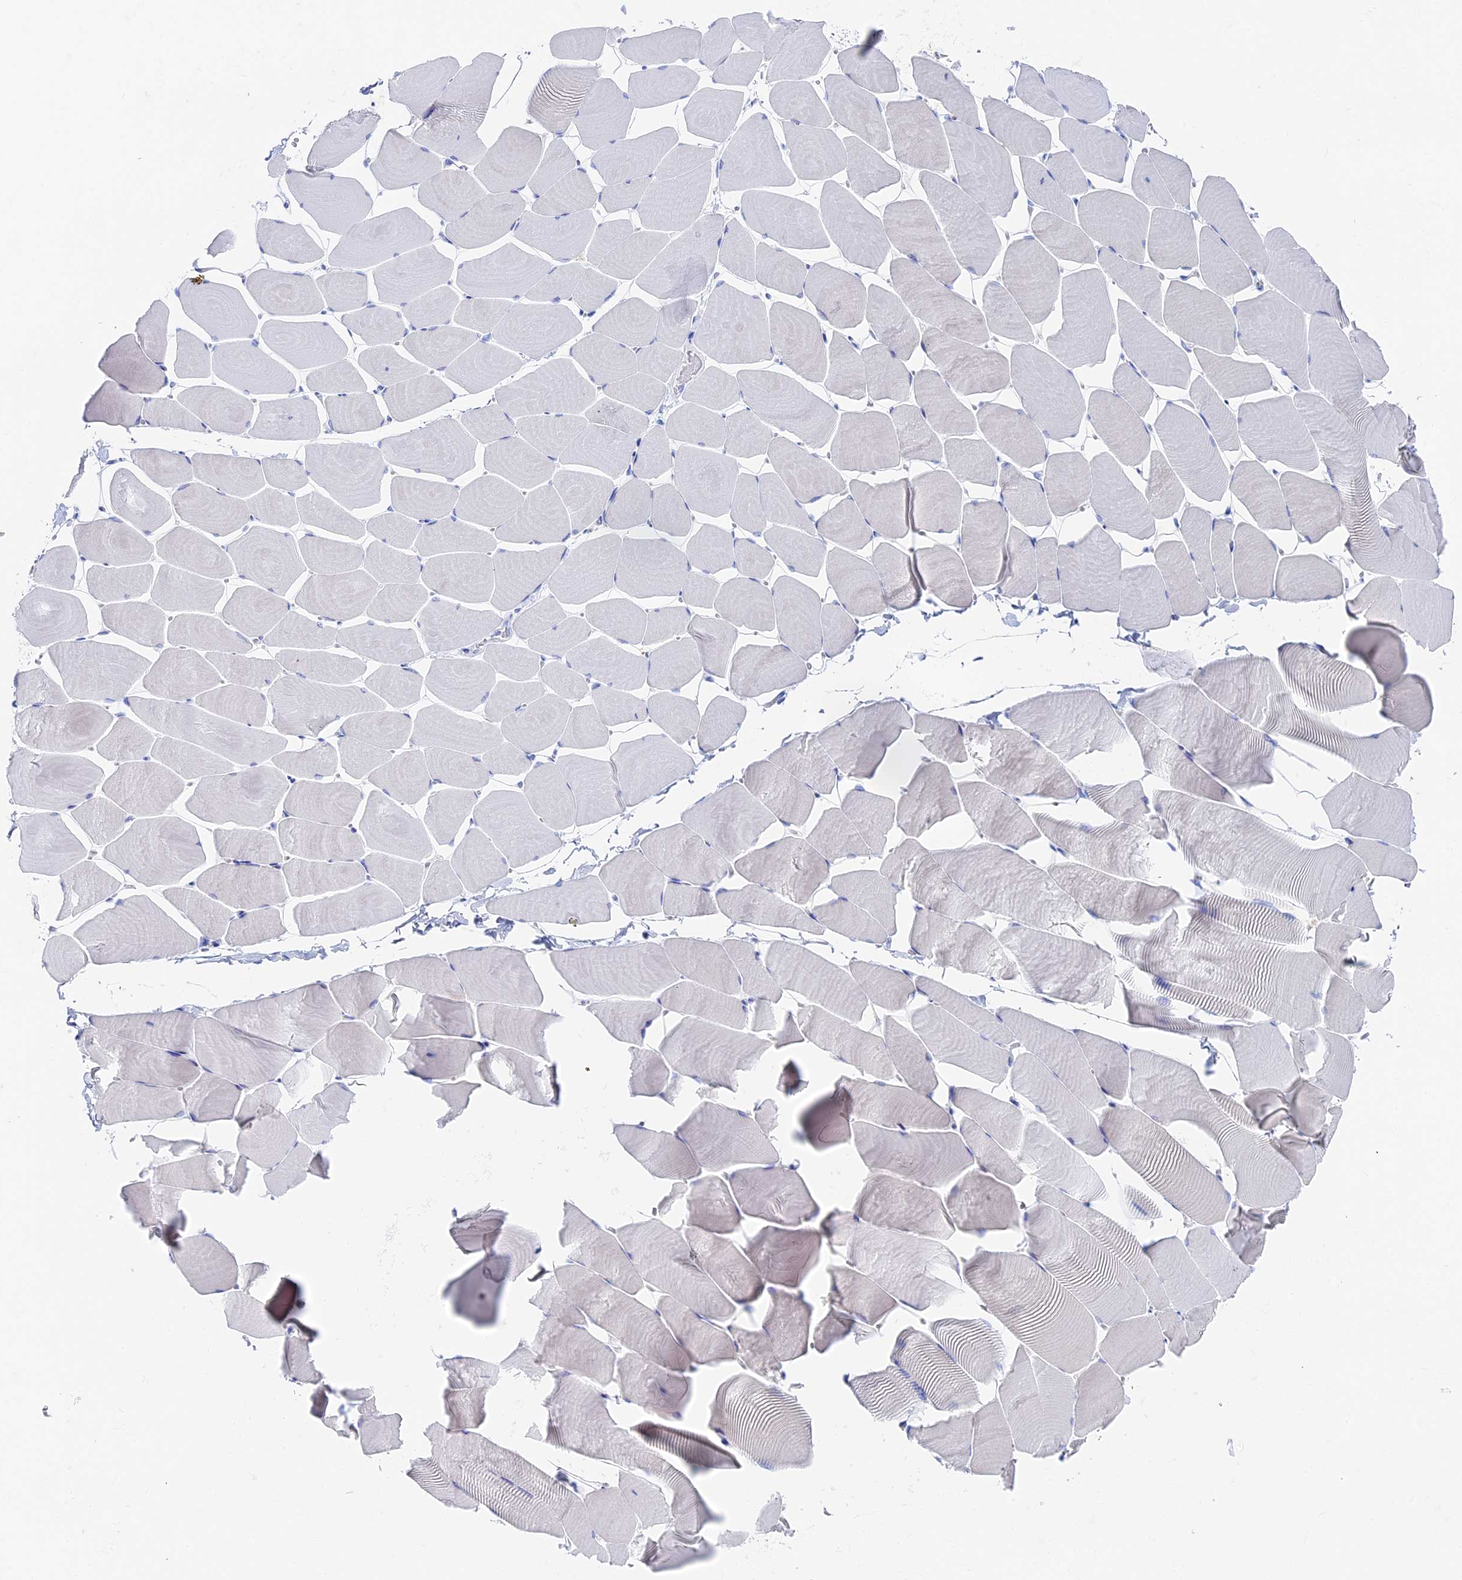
{"staining": {"intensity": "negative", "quantity": "none", "location": "none"}, "tissue": "skeletal muscle", "cell_type": "Myocytes", "image_type": "normal", "snomed": [{"axis": "morphology", "description": "Normal tissue, NOS"}, {"axis": "topography", "description": "Skeletal muscle"}], "caption": "This photomicrograph is of benign skeletal muscle stained with IHC to label a protein in brown with the nuclei are counter-stained blue. There is no staining in myocytes.", "gene": "UNC119", "patient": {"sex": "male", "age": 25}}